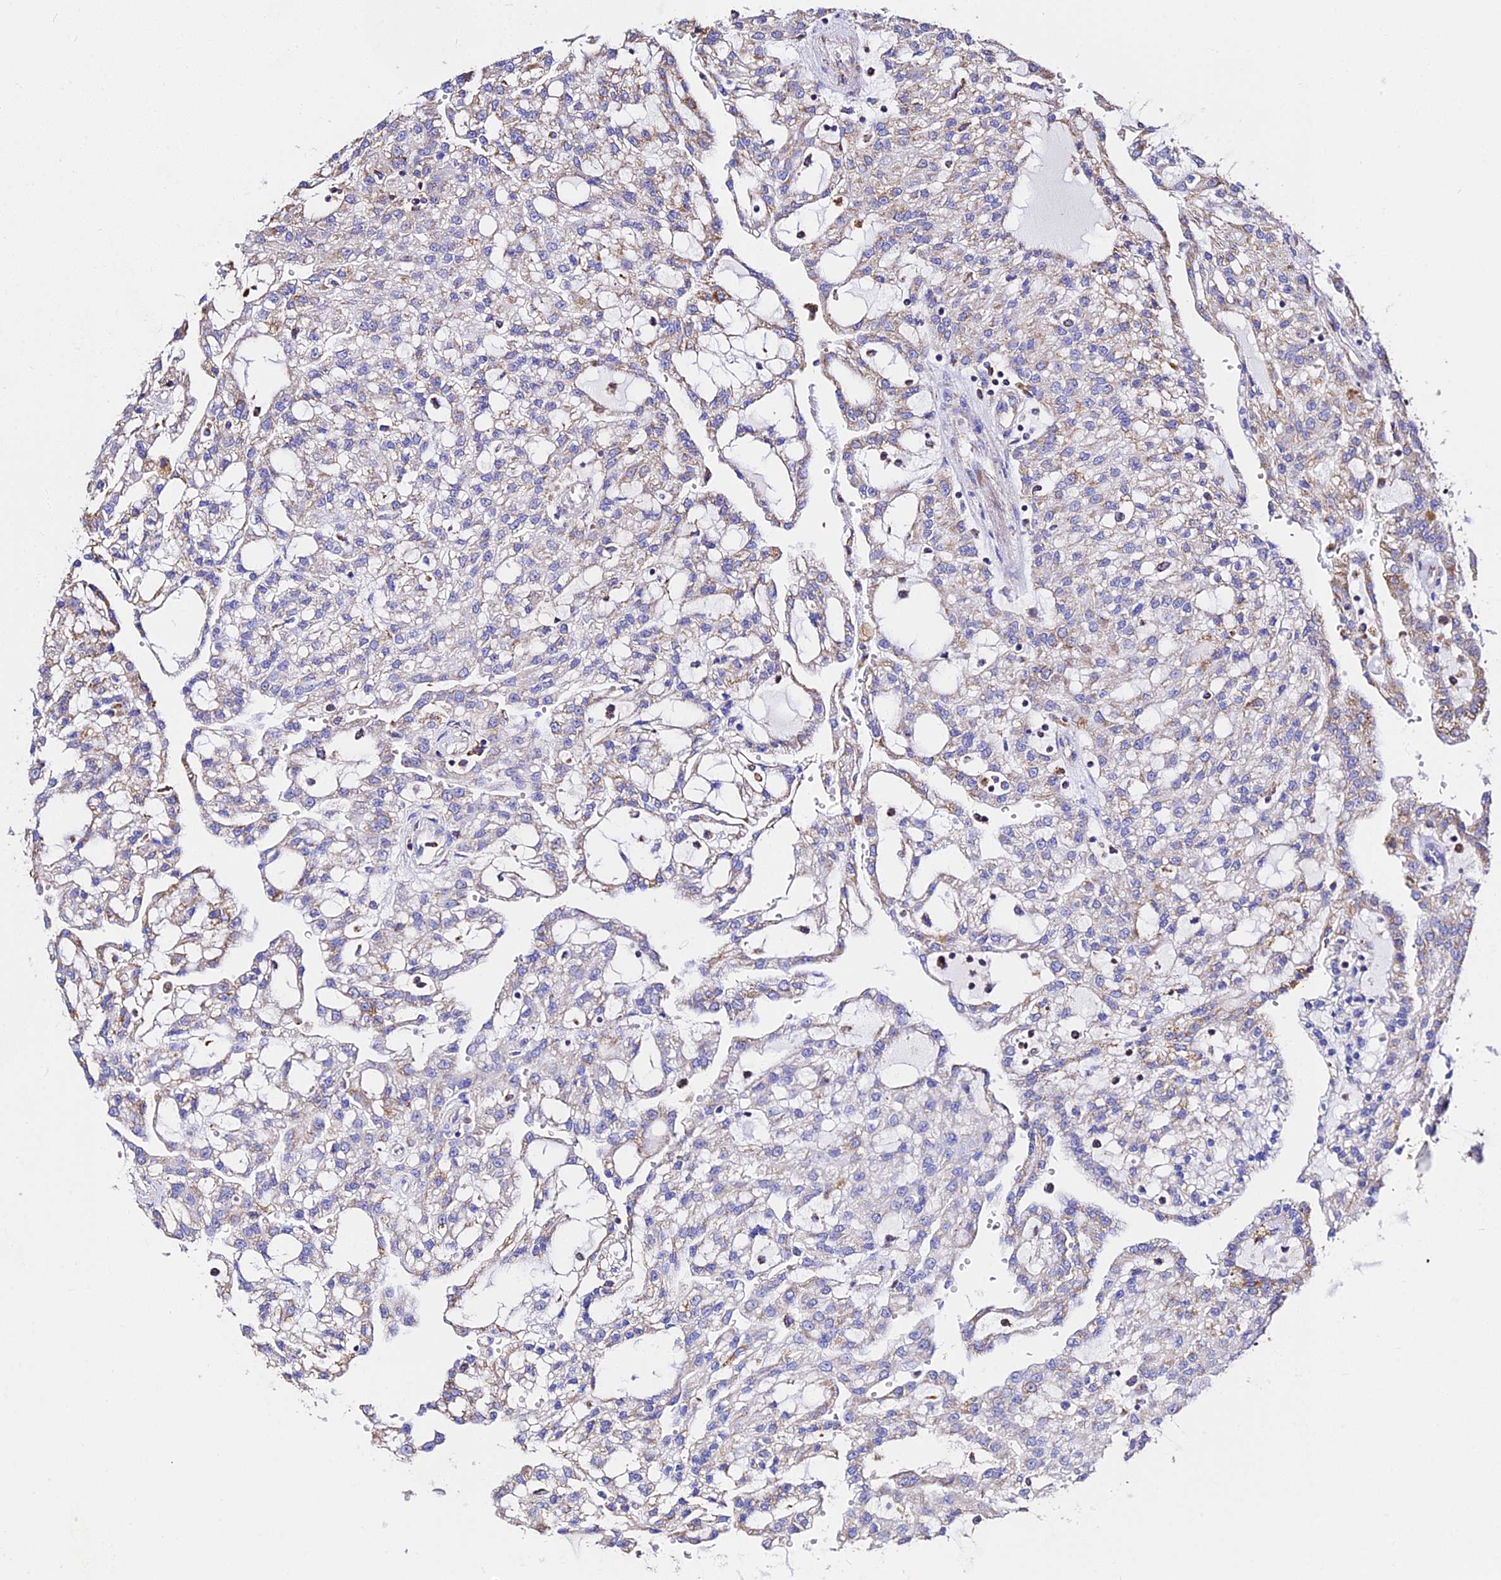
{"staining": {"intensity": "weak", "quantity": "25%-75%", "location": "cytoplasmic/membranous"}, "tissue": "renal cancer", "cell_type": "Tumor cells", "image_type": "cancer", "snomed": [{"axis": "morphology", "description": "Adenocarcinoma, NOS"}, {"axis": "topography", "description": "Kidney"}], "caption": "This micrograph shows renal adenocarcinoma stained with immunohistochemistry to label a protein in brown. The cytoplasmic/membranous of tumor cells show weak positivity for the protein. Nuclei are counter-stained blue.", "gene": "ZNF573", "patient": {"sex": "male", "age": 63}}